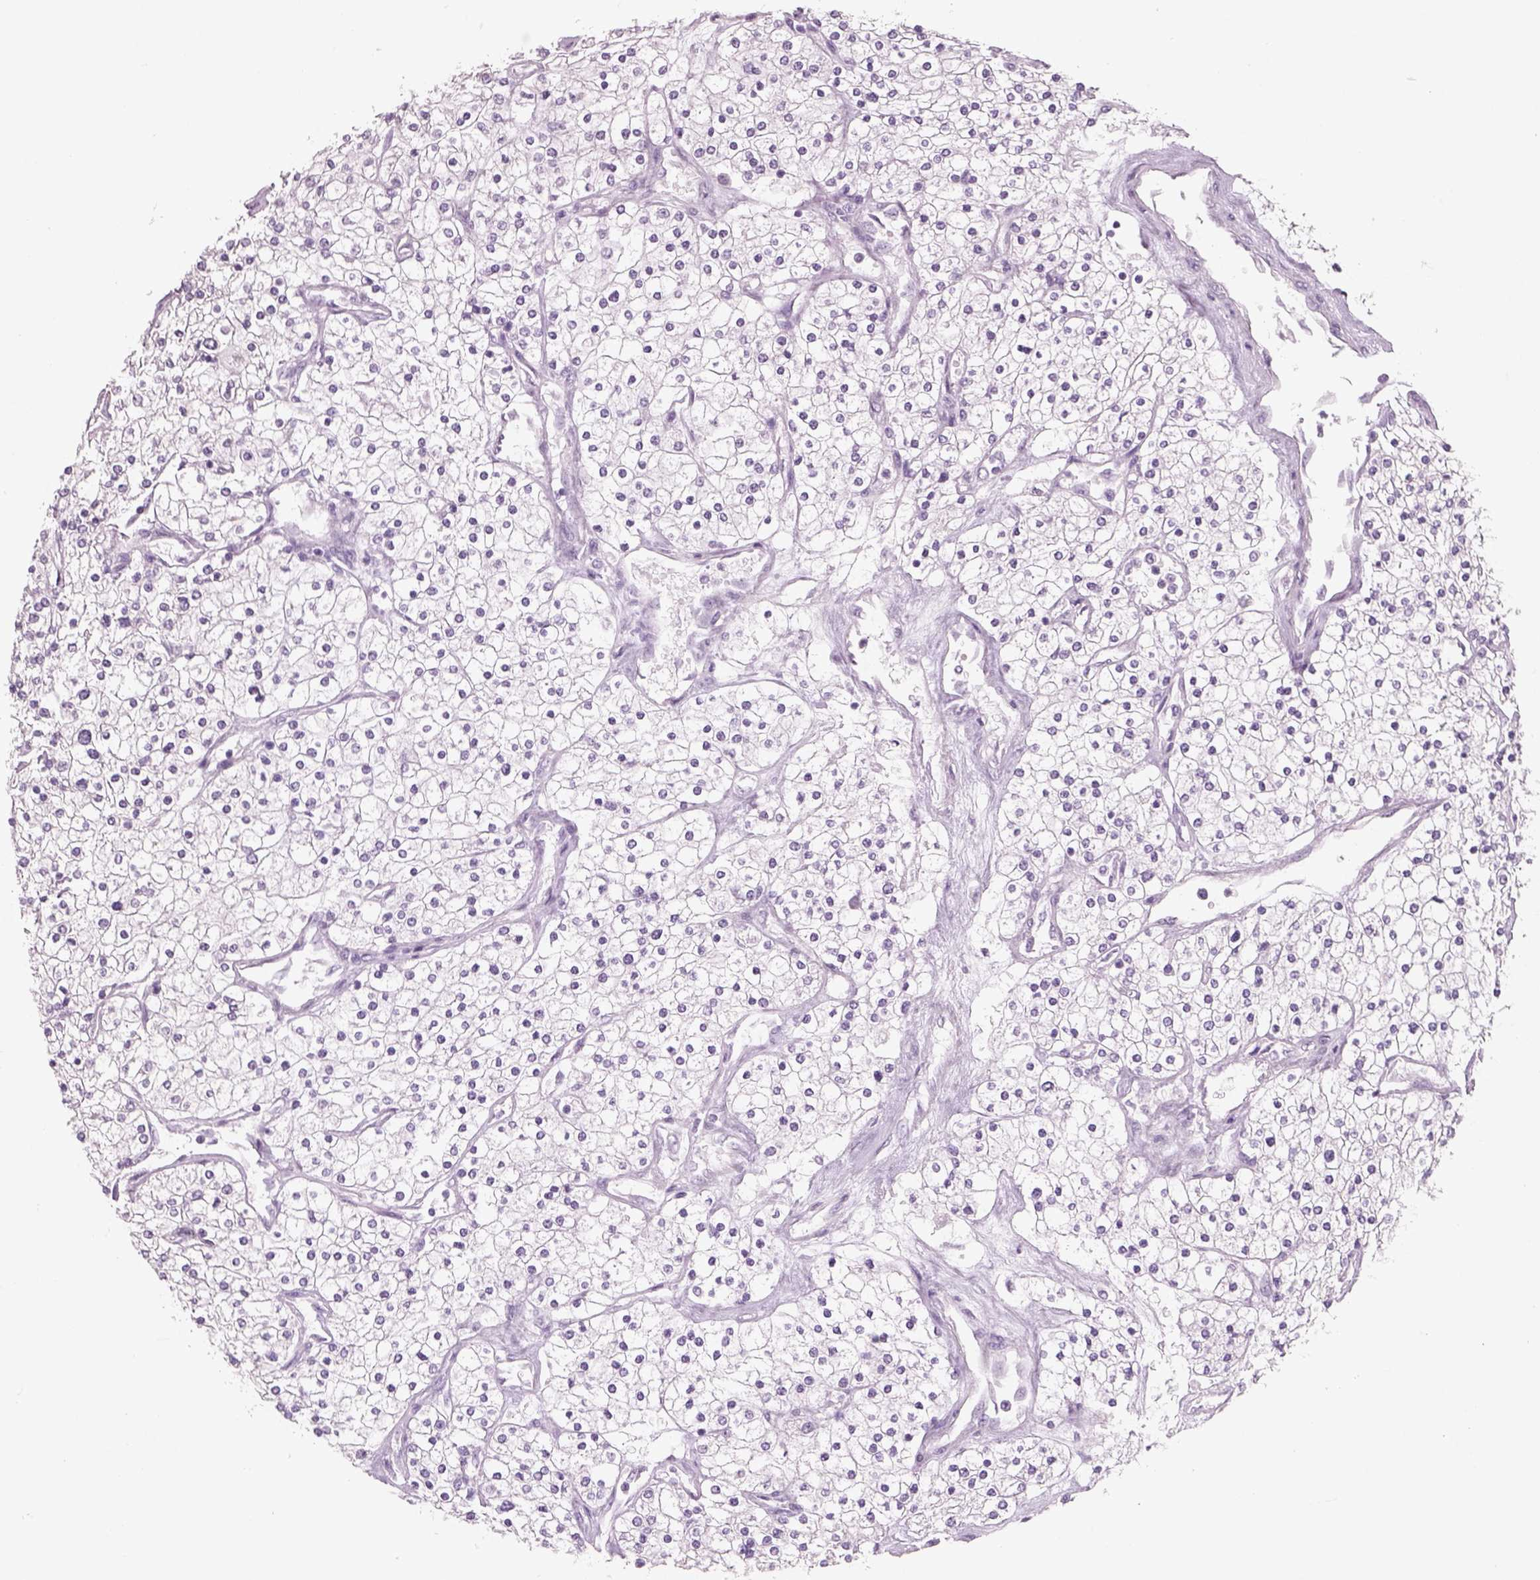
{"staining": {"intensity": "negative", "quantity": "none", "location": "none"}, "tissue": "renal cancer", "cell_type": "Tumor cells", "image_type": "cancer", "snomed": [{"axis": "morphology", "description": "Adenocarcinoma, NOS"}, {"axis": "topography", "description": "Kidney"}], "caption": "High power microscopy micrograph of an immunohistochemistry (IHC) photomicrograph of renal adenocarcinoma, revealing no significant expression in tumor cells.", "gene": "SLC6A2", "patient": {"sex": "male", "age": 80}}